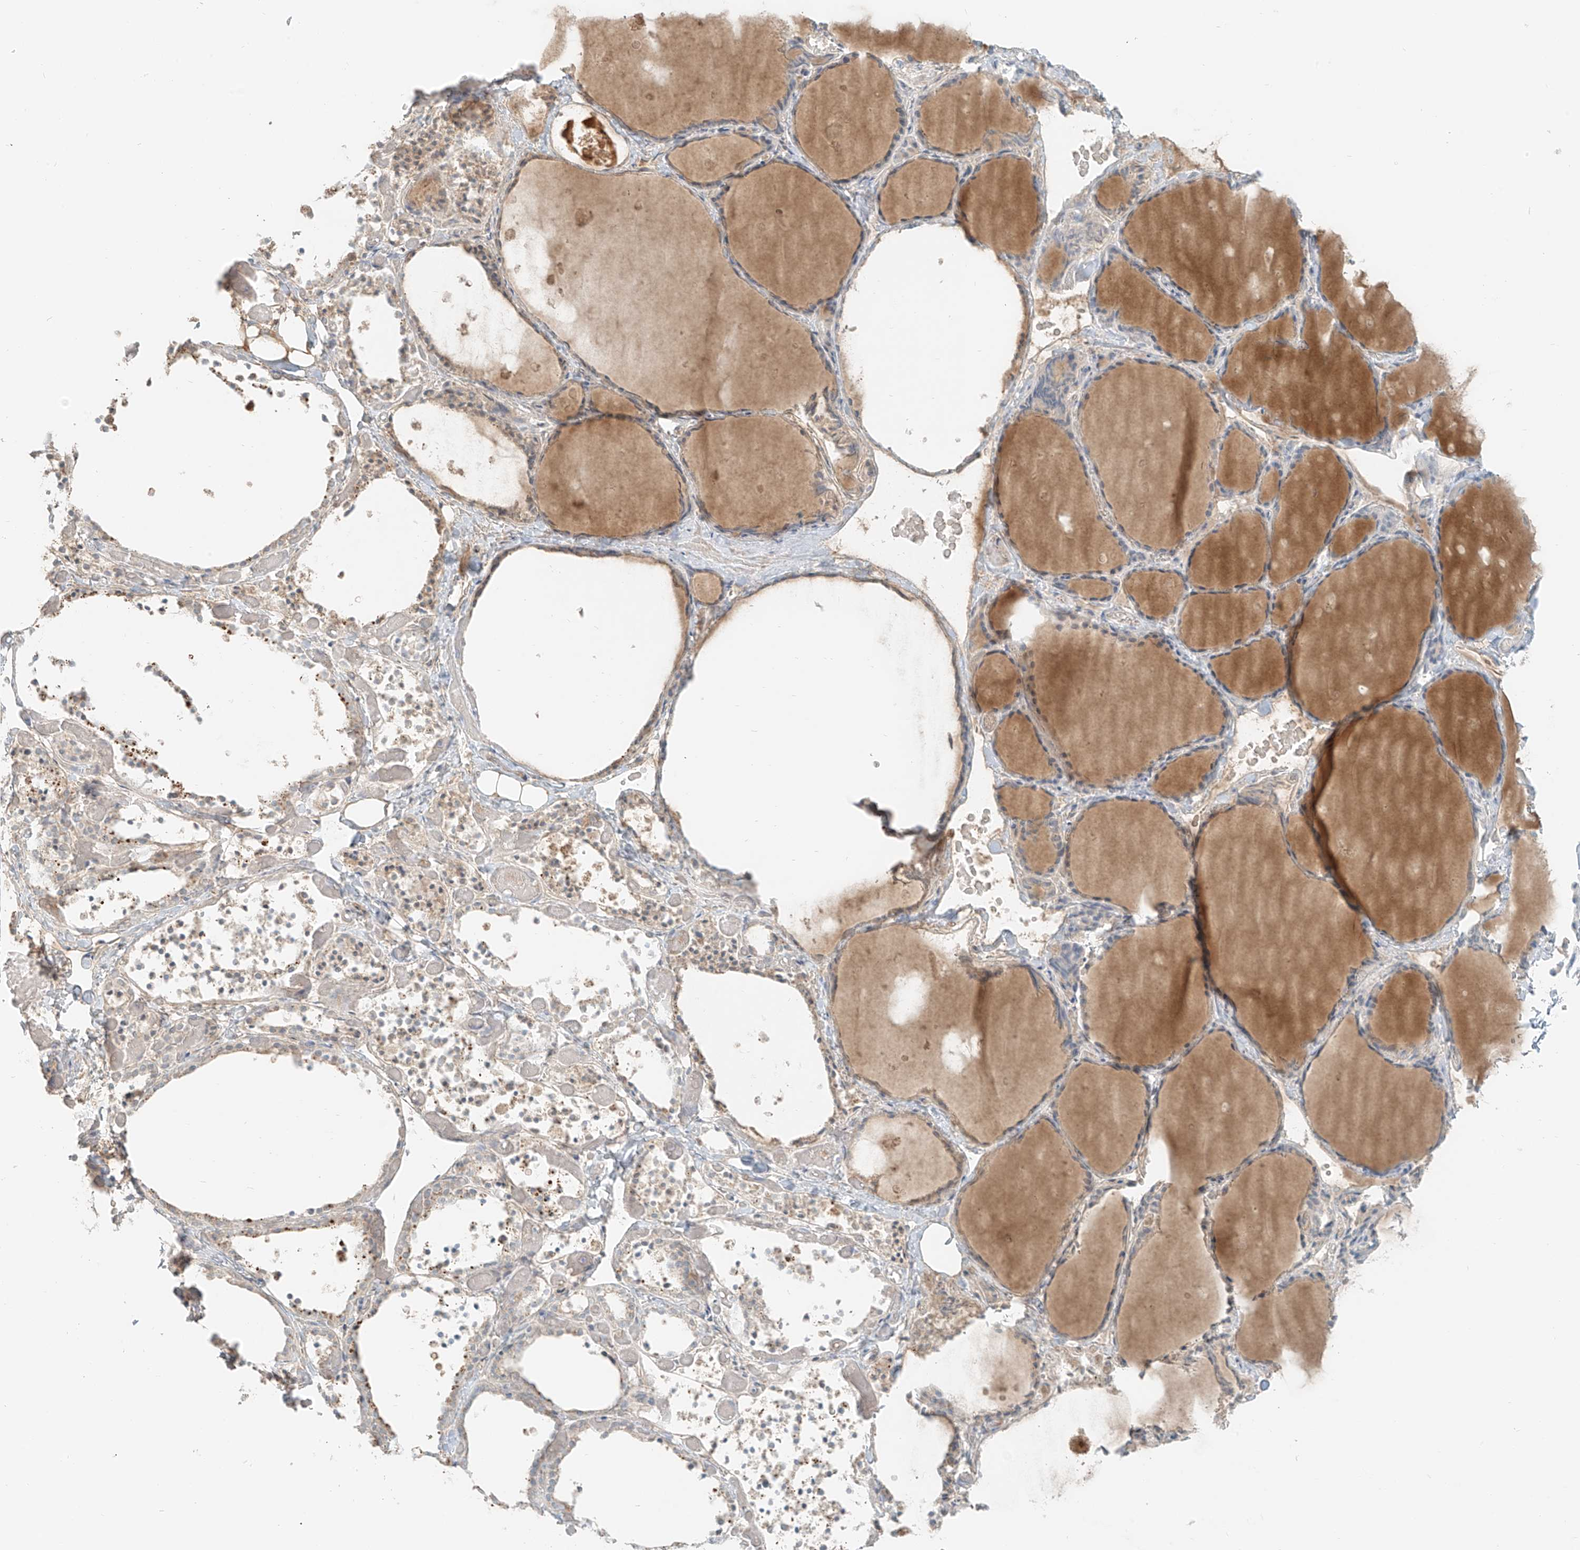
{"staining": {"intensity": "negative", "quantity": "none", "location": "none"}, "tissue": "thyroid gland", "cell_type": "Glandular cells", "image_type": "normal", "snomed": [{"axis": "morphology", "description": "Normal tissue, NOS"}, {"axis": "topography", "description": "Thyroid gland"}], "caption": "IHC image of benign thyroid gland: thyroid gland stained with DAB demonstrates no significant protein positivity in glandular cells.", "gene": "FSTL1", "patient": {"sex": "female", "age": 44}}